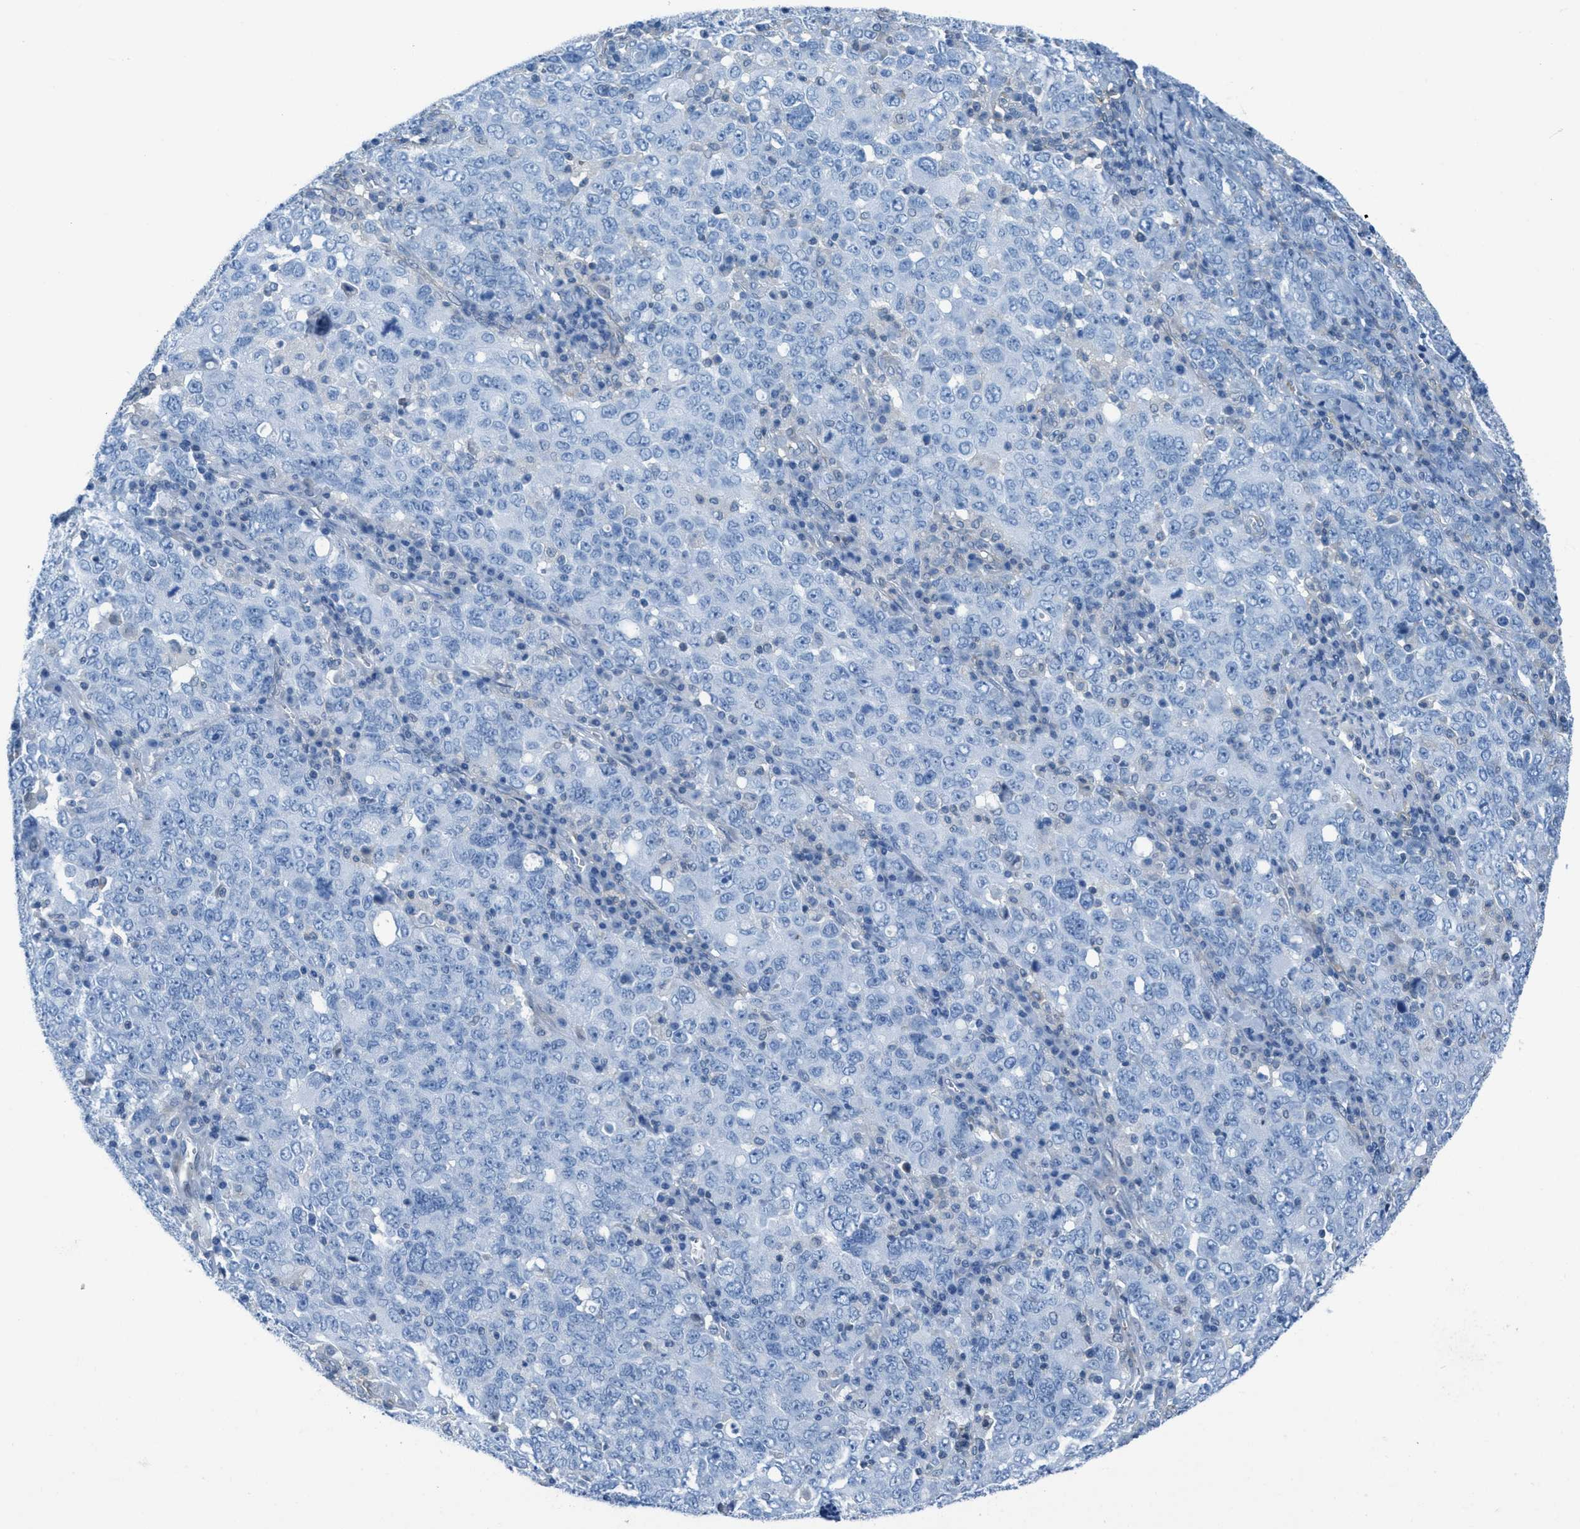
{"staining": {"intensity": "negative", "quantity": "none", "location": "none"}, "tissue": "ovarian cancer", "cell_type": "Tumor cells", "image_type": "cancer", "snomed": [{"axis": "morphology", "description": "Carcinoma, endometroid"}, {"axis": "topography", "description": "Ovary"}], "caption": "The photomicrograph shows no staining of tumor cells in ovarian cancer.", "gene": "MAPRE2", "patient": {"sex": "female", "age": 62}}